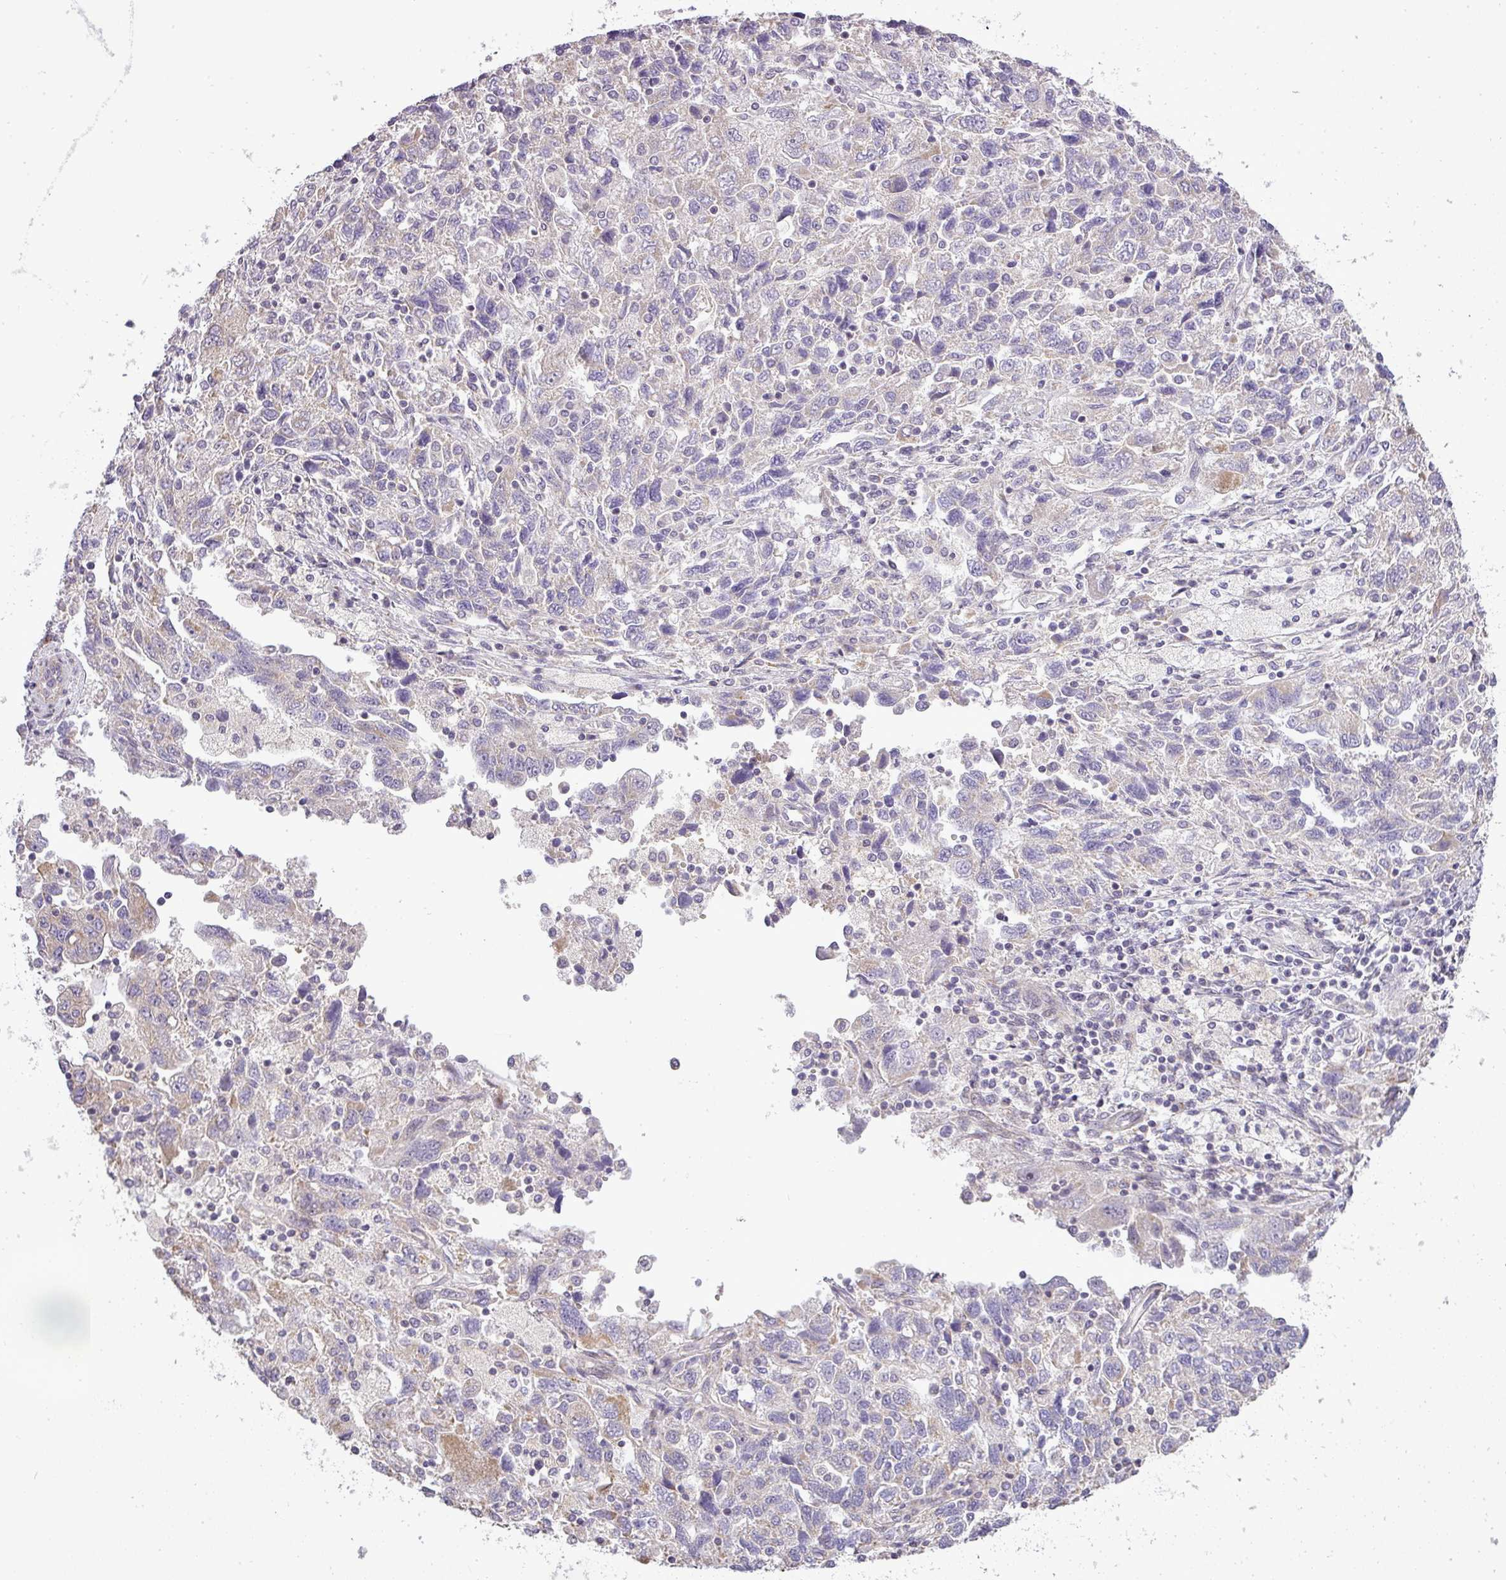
{"staining": {"intensity": "negative", "quantity": "none", "location": "none"}, "tissue": "ovarian cancer", "cell_type": "Tumor cells", "image_type": "cancer", "snomed": [{"axis": "morphology", "description": "Carcinoma, NOS"}, {"axis": "morphology", "description": "Cystadenocarcinoma, serous, NOS"}, {"axis": "topography", "description": "Ovary"}], "caption": "This is an immunohistochemistry (IHC) micrograph of human ovarian carcinoma. There is no positivity in tumor cells.", "gene": "ZDHHC1", "patient": {"sex": "female", "age": 69}}